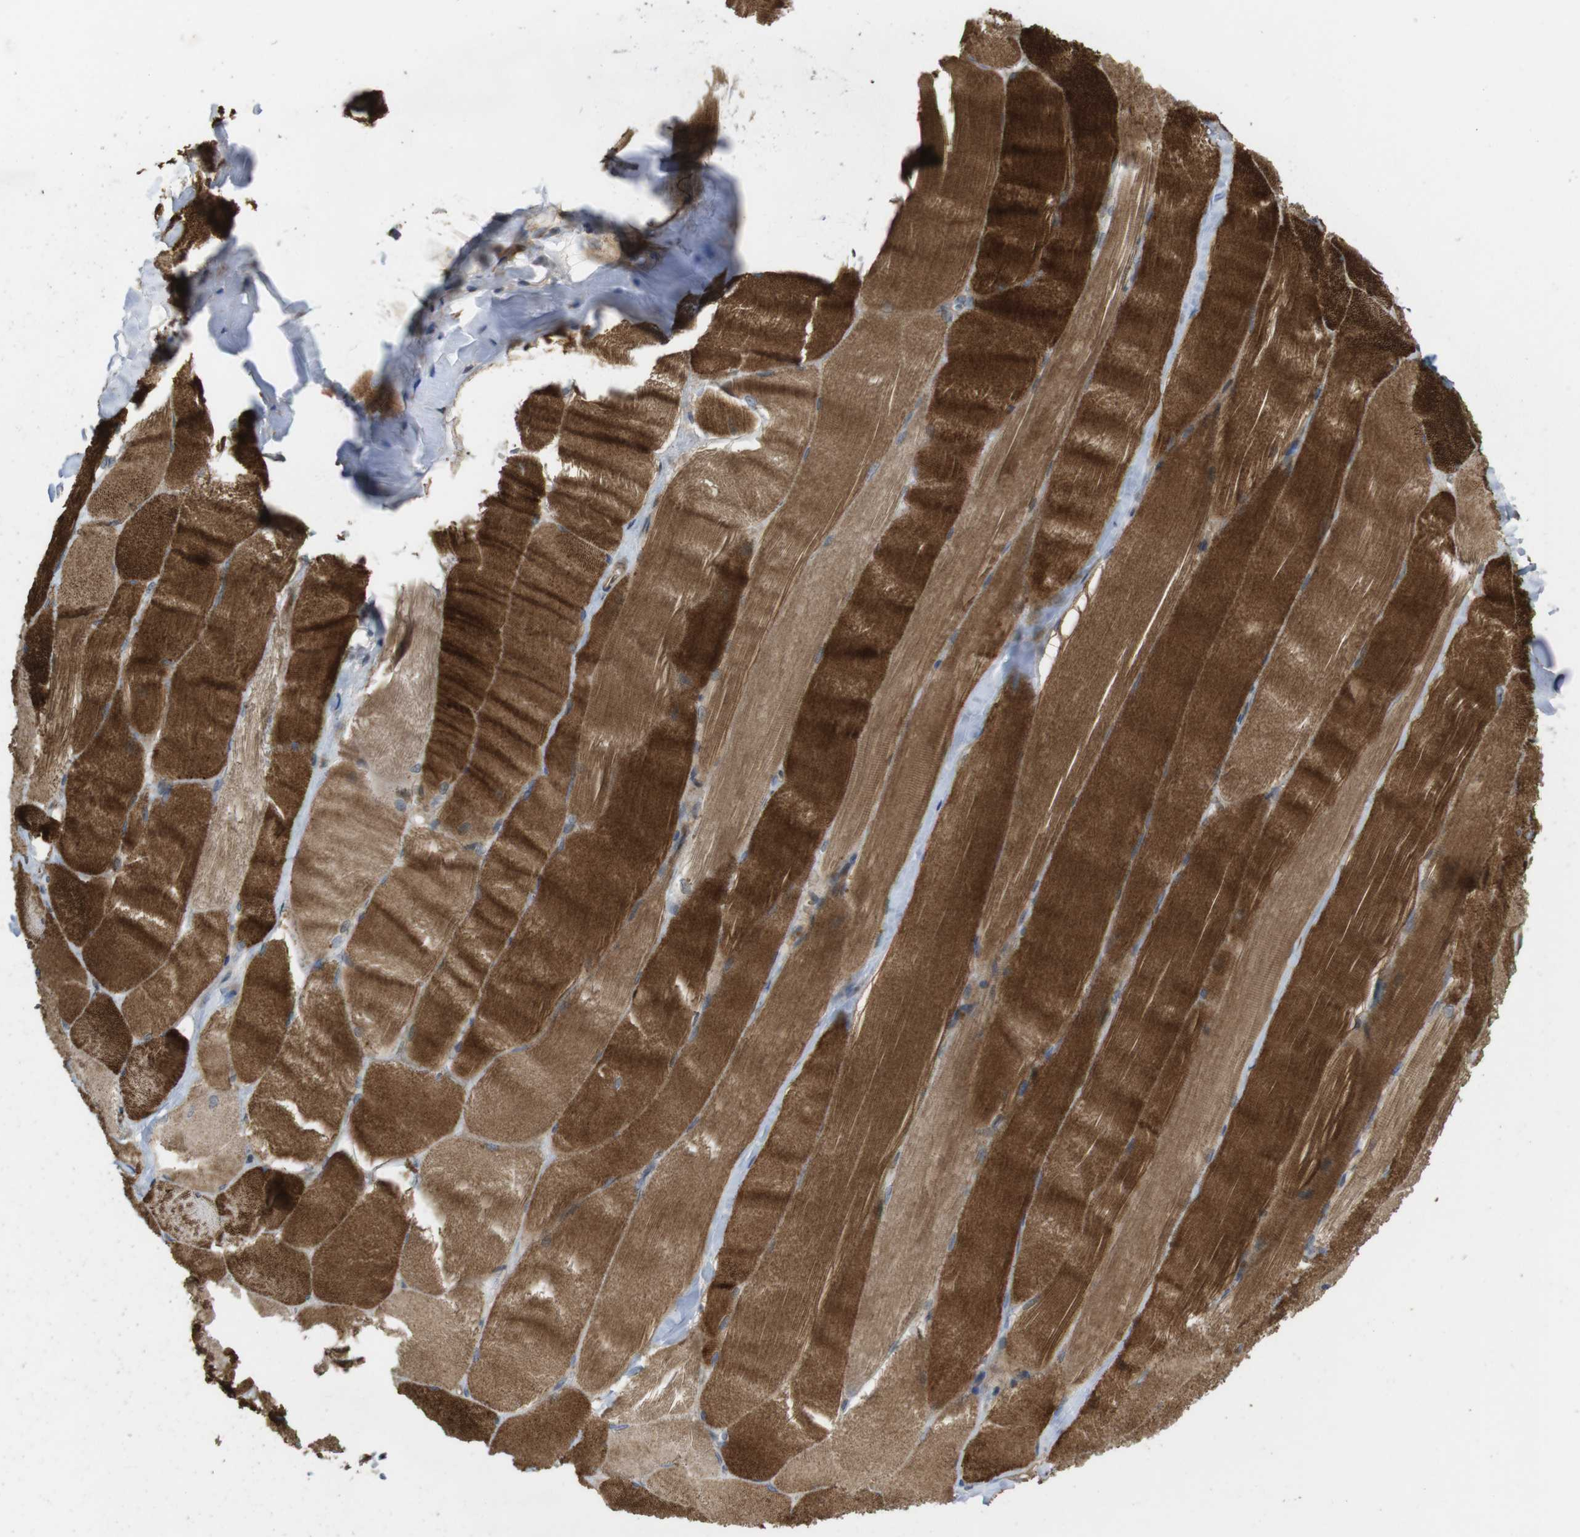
{"staining": {"intensity": "strong", "quantity": ">75%", "location": "cytoplasmic/membranous"}, "tissue": "skeletal muscle", "cell_type": "Myocytes", "image_type": "normal", "snomed": [{"axis": "morphology", "description": "Normal tissue, NOS"}, {"axis": "morphology", "description": "Squamous cell carcinoma, NOS"}, {"axis": "topography", "description": "Skeletal muscle"}], "caption": "Skeletal muscle was stained to show a protein in brown. There is high levels of strong cytoplasmic/membranous positivity in about >75% of myocytes. The protein is shown in brown color, while the nuclei are stained blue.", "gene": "PCDHB10", "patient": {"sex": "male", "age": 51}}